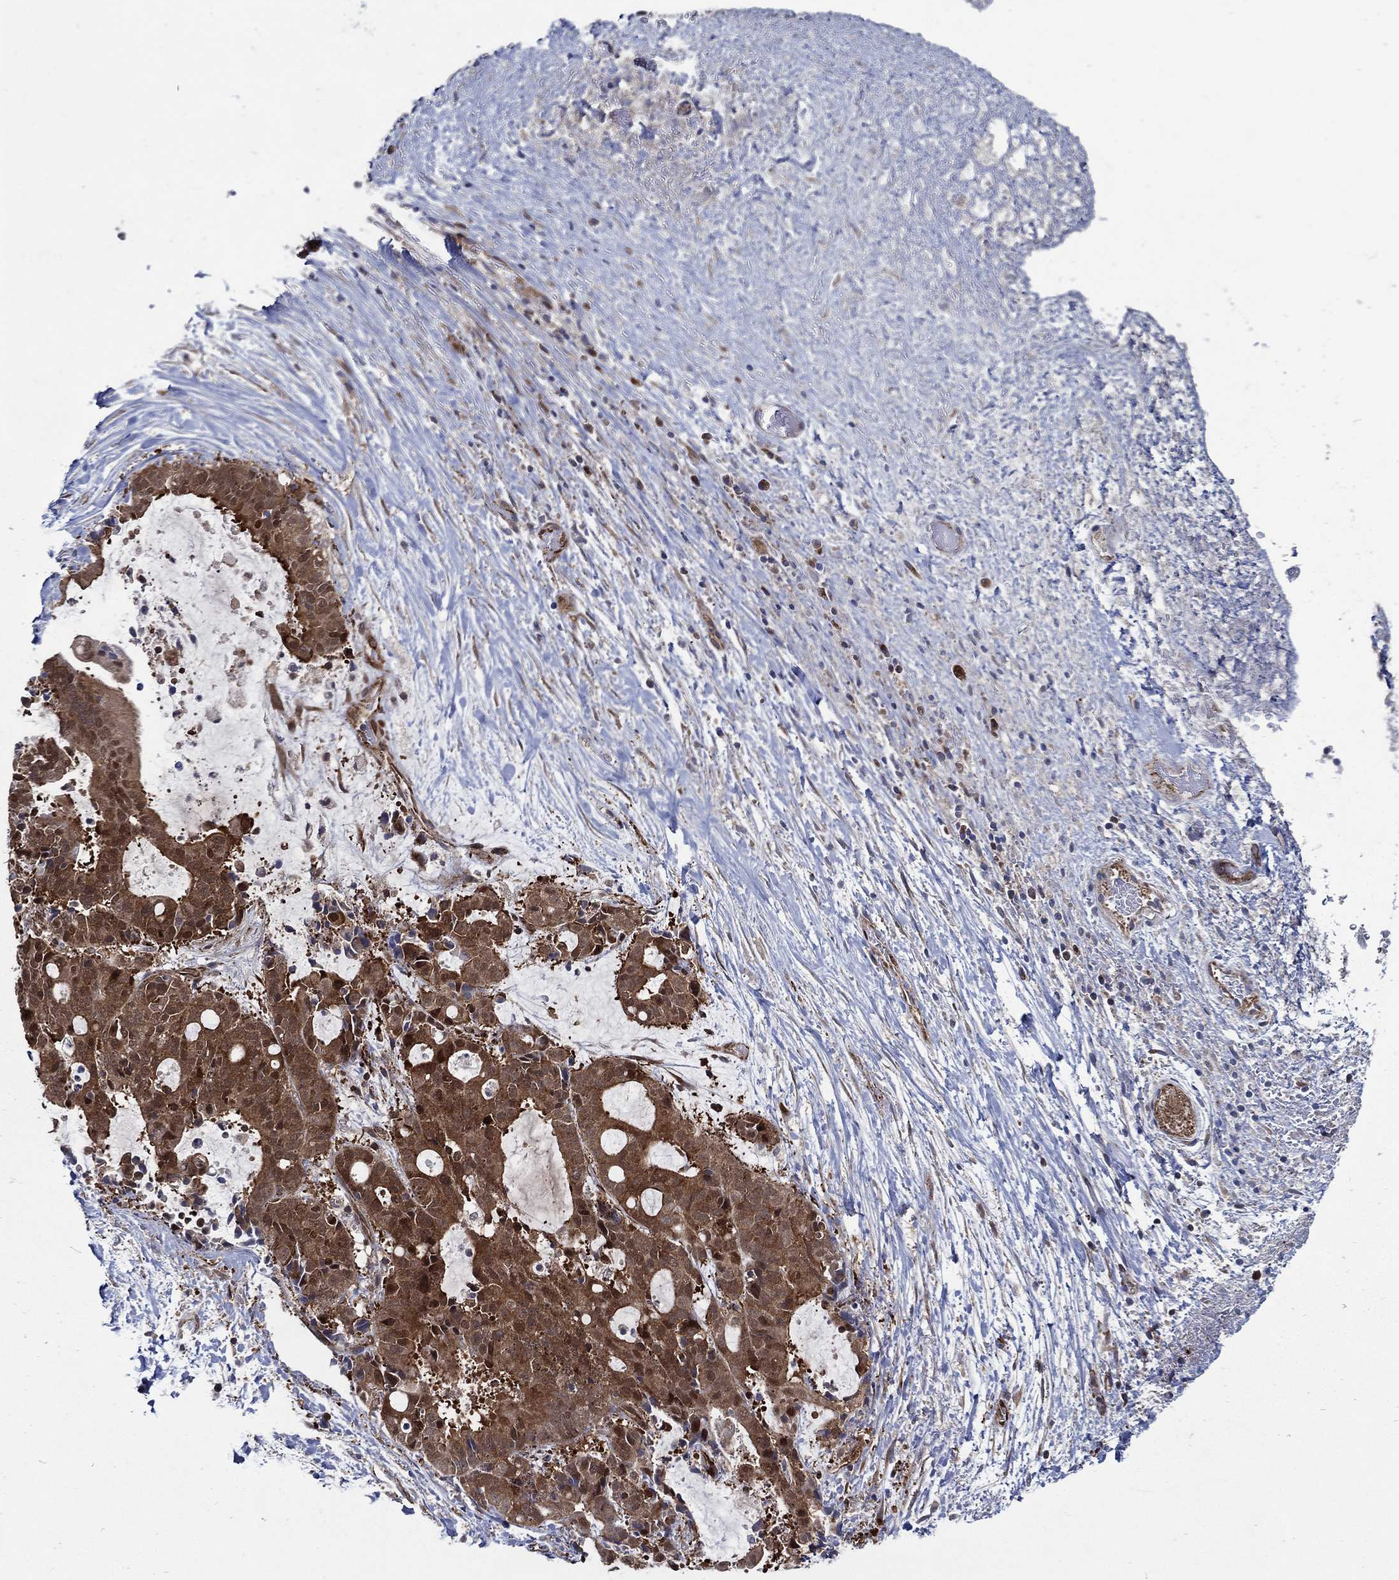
{"staining": {"intensity": "moderate", "quantity": "25%-75%", "location": "cytoplasmic/membranous"}, "tissue": "liver cancer", "cell_type": "Tumor cells", "image_type": "cancer", "snomed": [{"axis": "morphology", "description": "Cholangiocarcinoma"}, {"axis": "topography", "description": "Liver"}], "caption": "A medium amount of moderate cytoplasmic/membranous staining is identified in approximately 25%-75% of tumor cells in liver cholangiocarcinoma tissue. (DAB = brown stain, brightfield microscopy at high magnification).", "gene": "ARHGAP11A", "patient": {"sex": "female", "age": 73}}